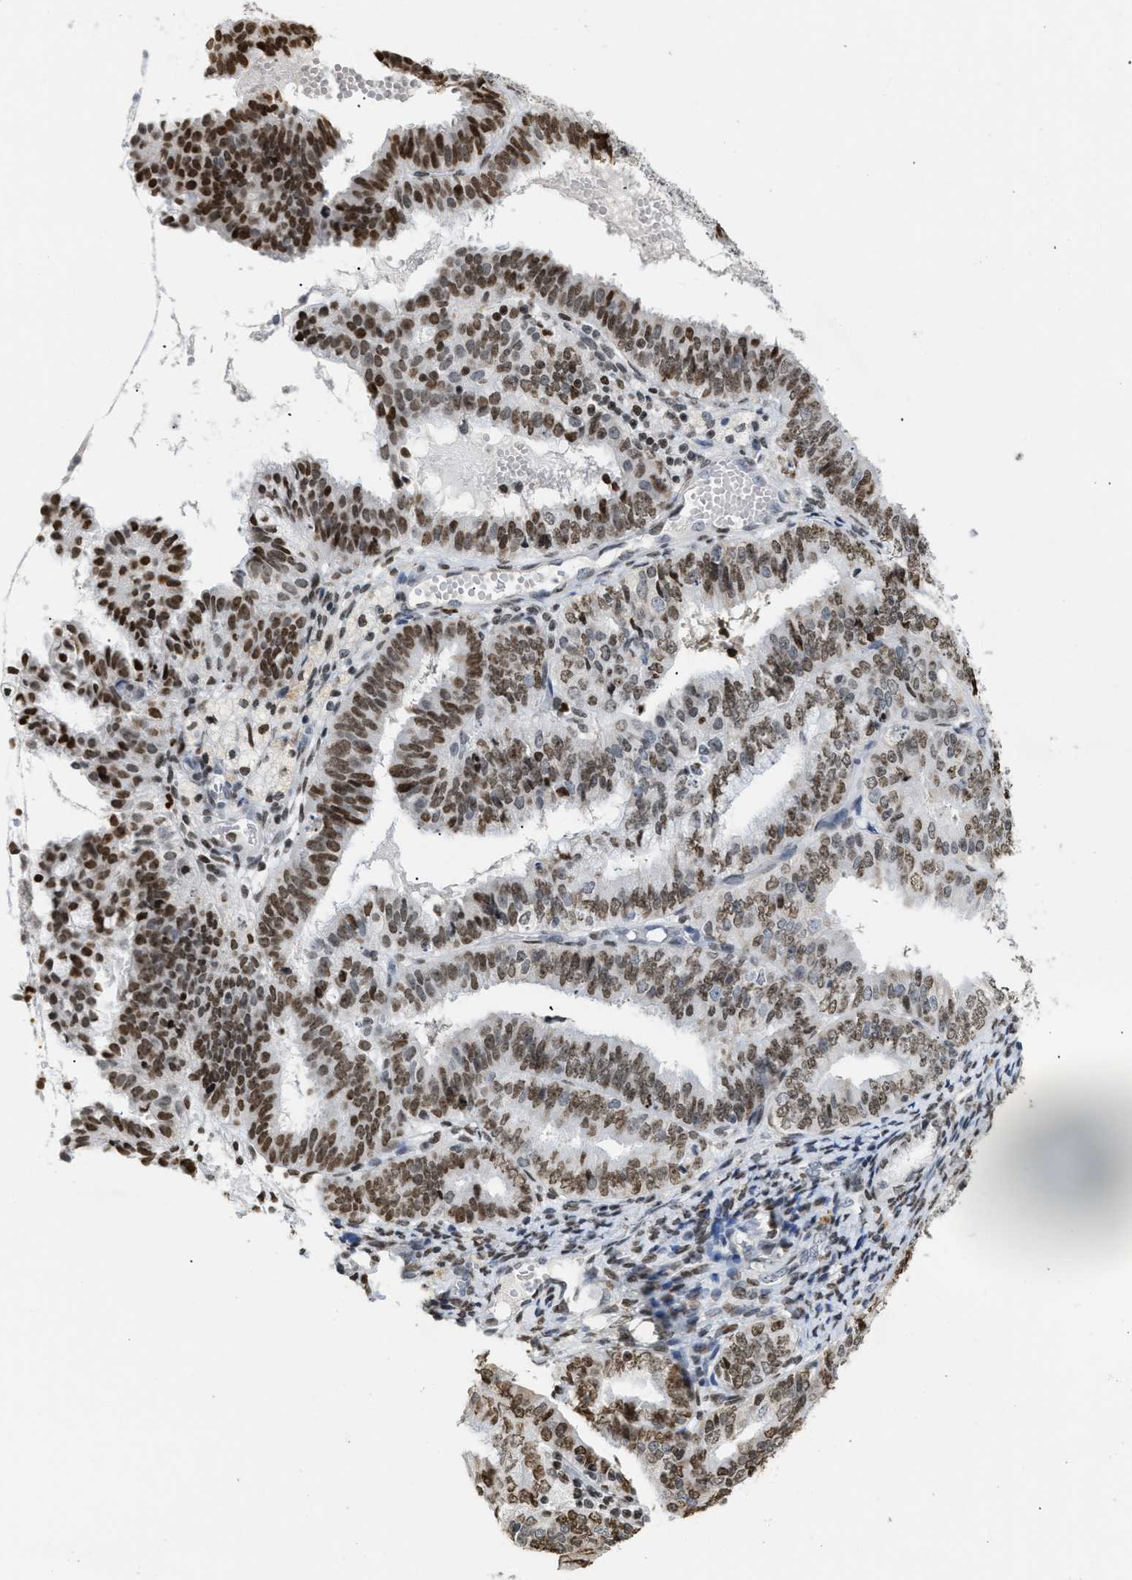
{"staining": {"intensity": "moderate", "quantity": ">75%", "location": "nuclear"}, "tissue": "endometrial cancer", "cell_type": "Tumor cells", "image_type": "cancer", "snomed": [{"axis": "morphology", "description": "Adenocarcinoma, NOS"}, {"axis": "topography", "description": "Endometrium"}], "caption": "Immunohistochemistry photomicrograph of neoplastic tissue: human endometrial cancer (adenocarcinoma) stained using immunohistochemistry (IHC) exhibits medium levels of moderate protein expression localized specifically in the nuclear of tumor cells, appearing as a nuclear brown color.", "gene": "HMGN2", "patient": {"sex": "female", "age": 63}}